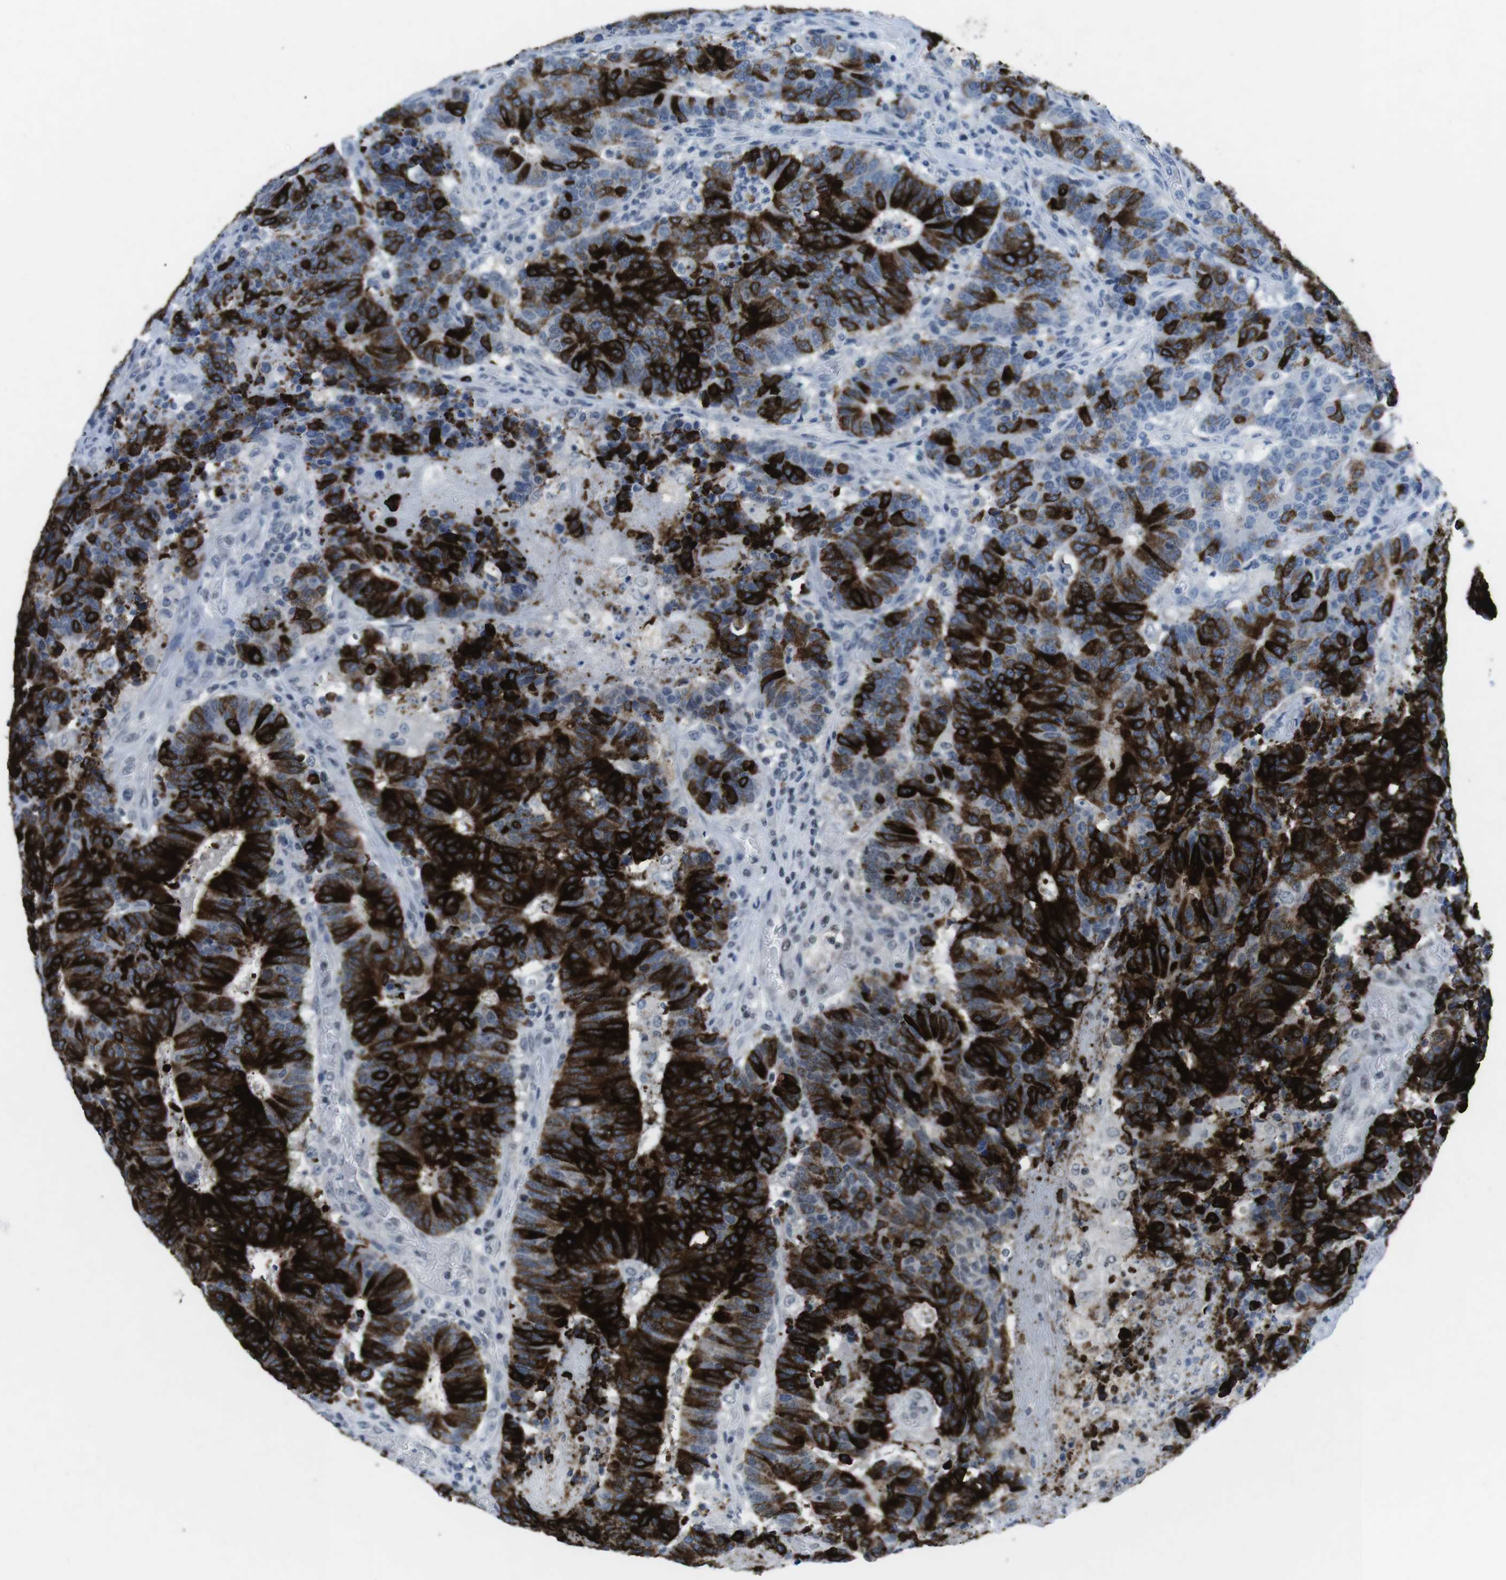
{"staining": {"intensity": "strong", "quantity": ">75%", "location": "cytoplasmic/membranous"}, "tissue": "colorectal cancer", "cell_type": "Tumor cells", "image_type": "cancer", "snomed": [{"axis": "morphology", "description": "Normal tissue, NOS"}, {"axis": "morphology", "description": "Adenocarcinoma, NOS"}, {"axis": "topography", "description": "Colon"}], "caption": "Immunohistochemical staining of colorectal cancer displays strong cytoplasmic/membranous protein expression in approximately >75% of tumor cells. The staining was performed using DAB (3,3'-diaminobenzidine), with brown indicating positive protein expression. Nuclei are stained blue with hematoxylin.", "gene": "MUC2", "patient": {"sex": "female", "age": 75}}